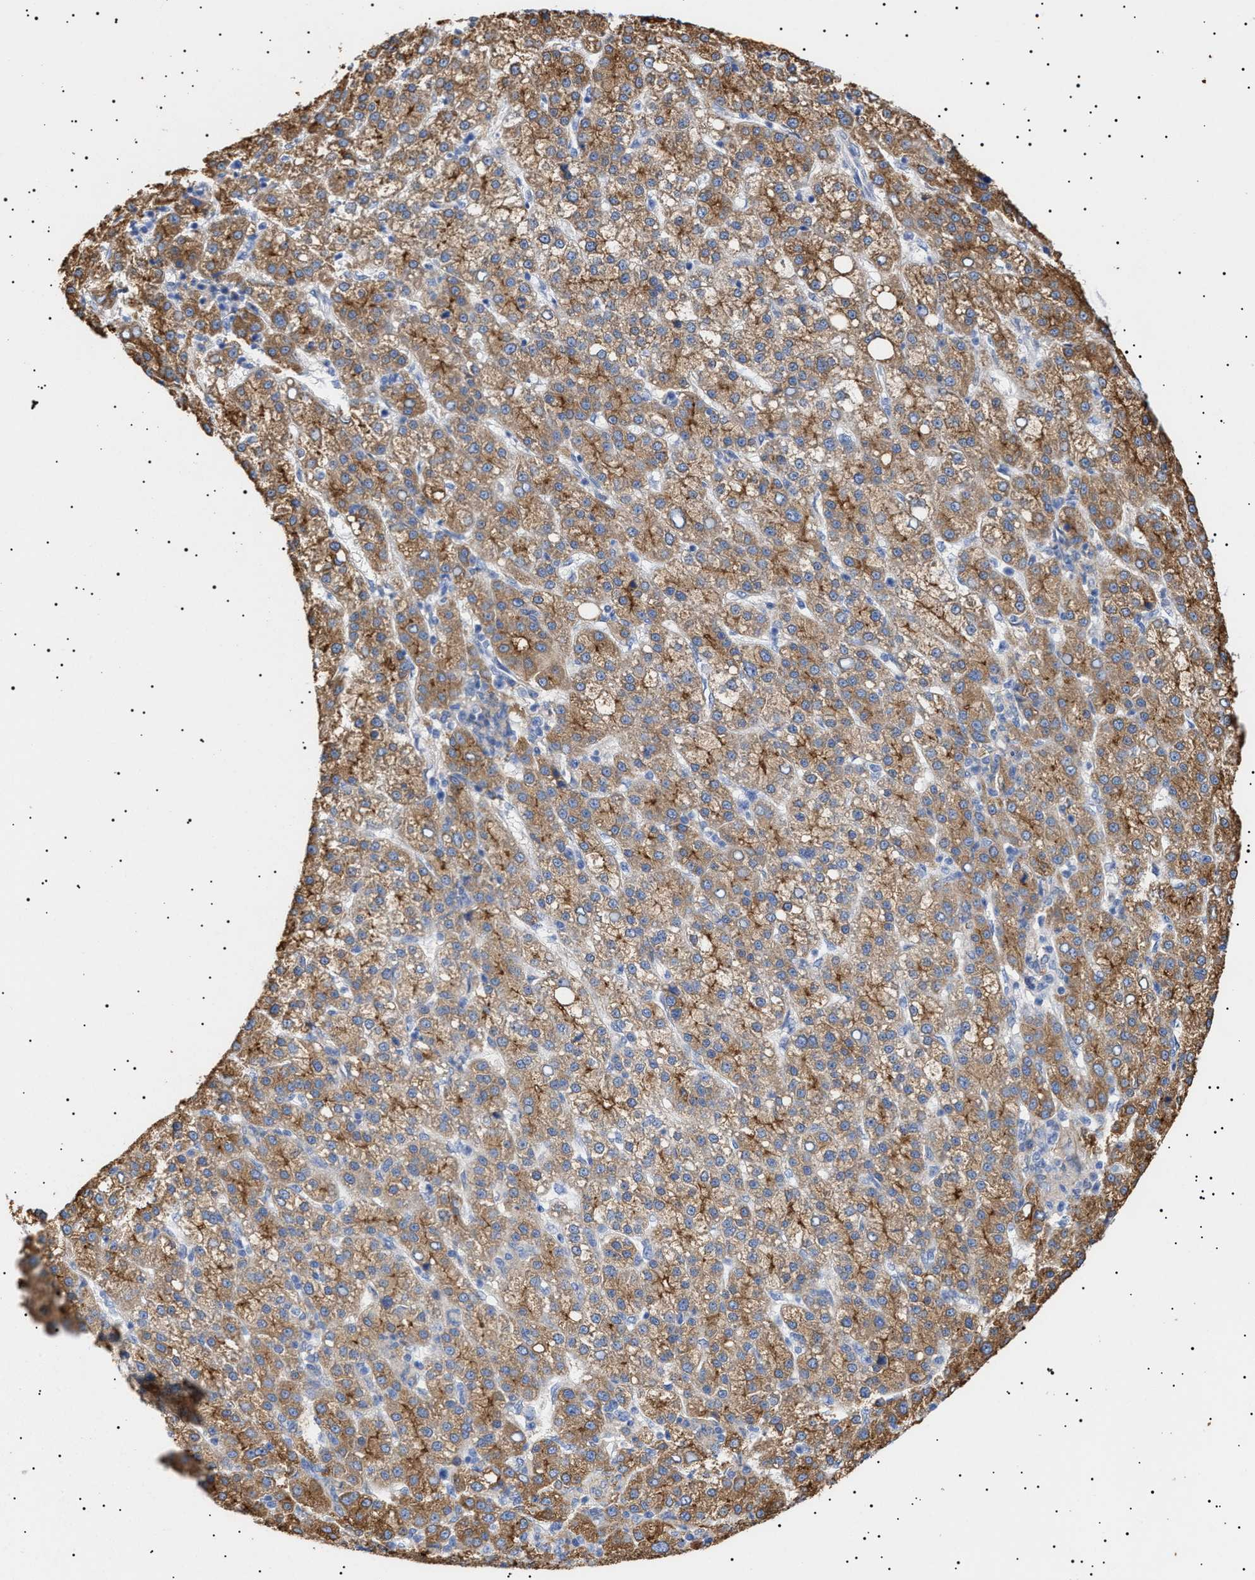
{"staining": {"intensity": "moderate", "quantity": ">75%", "location": "cytoplasmic/membranous"}, "tissue": "liver cancer", "cell_type": "Tumor cells", "image_type": "cancer", "snomed": [{"axis": "morphology", "description": "Carcinoma, Hepatocellular, NOS"}, {"axis": "topography", "description": "Liver"}], "caption": "Liver cancer (hepatocellular carcinoma) stained for a protein (brown) displays moderate cytoplasmic/membranous positive positivity in approximately >75% of tumor cells.", "gene": "ERCC6L2", "patient": {"sex": "female", "age": 58}}